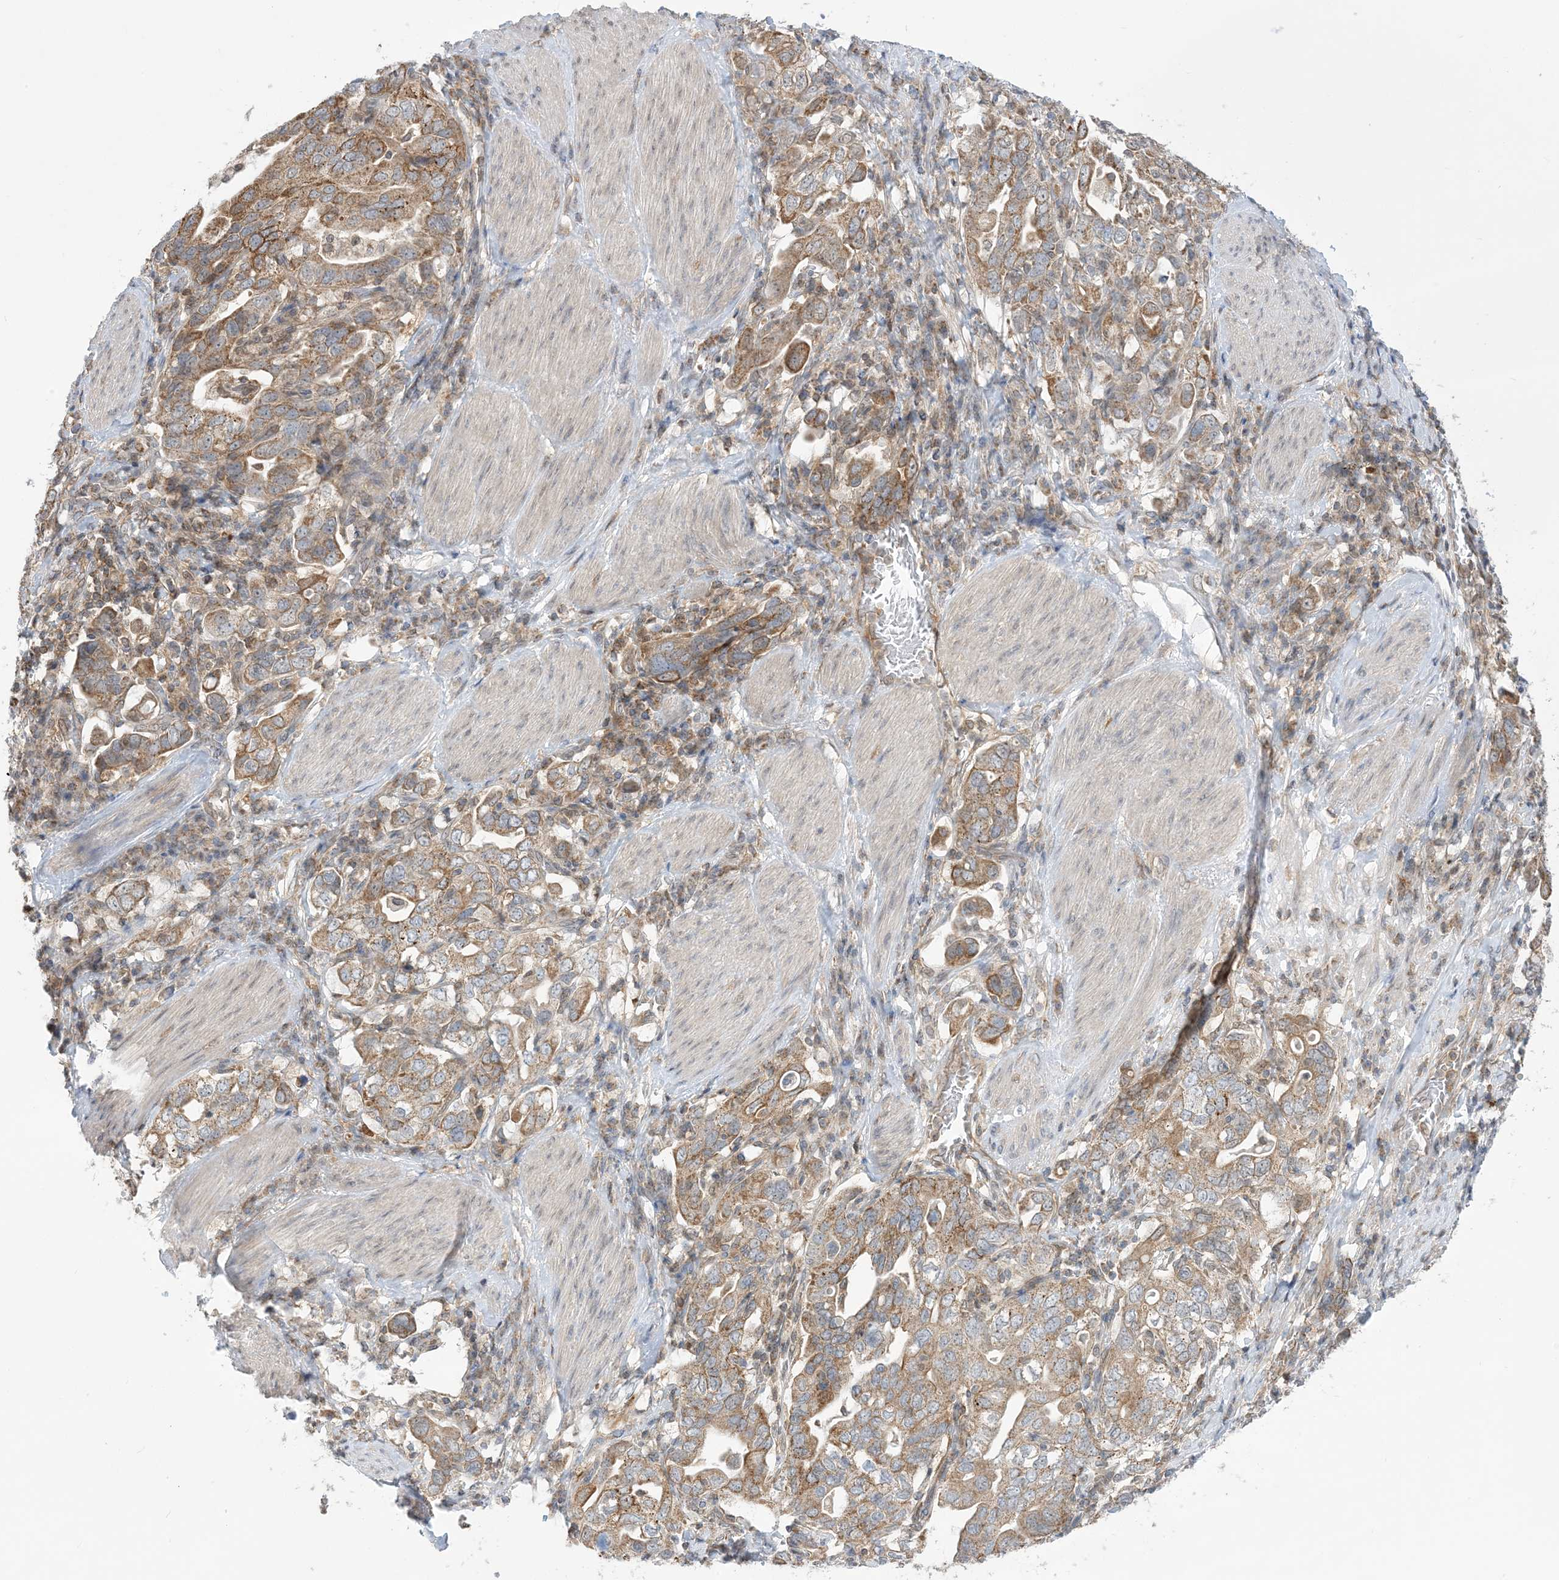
{"staining": {"intensity": "moderate", "quantity": ">75%", "location": "cytoplasmic/membranous"}, "tissue": "stomach cancer", "cell_type": "Tumor cells", "image_type": "cancer", "snomed": [{"axis": "morphology", "description": "Adenocarcinoma, NOS"}, {"axis": "topography", "description": "Stomach, upper"}], "caption": "IHC micrograph of stomach adenocarcinoma stained for a protein (brown), which exhibits medium levels of moderate cytoplasmic/membranous positivity in approximately >75% of tumor cells.", "gene": "CASP4", "patient": {"sex": "male", "age": 62}}